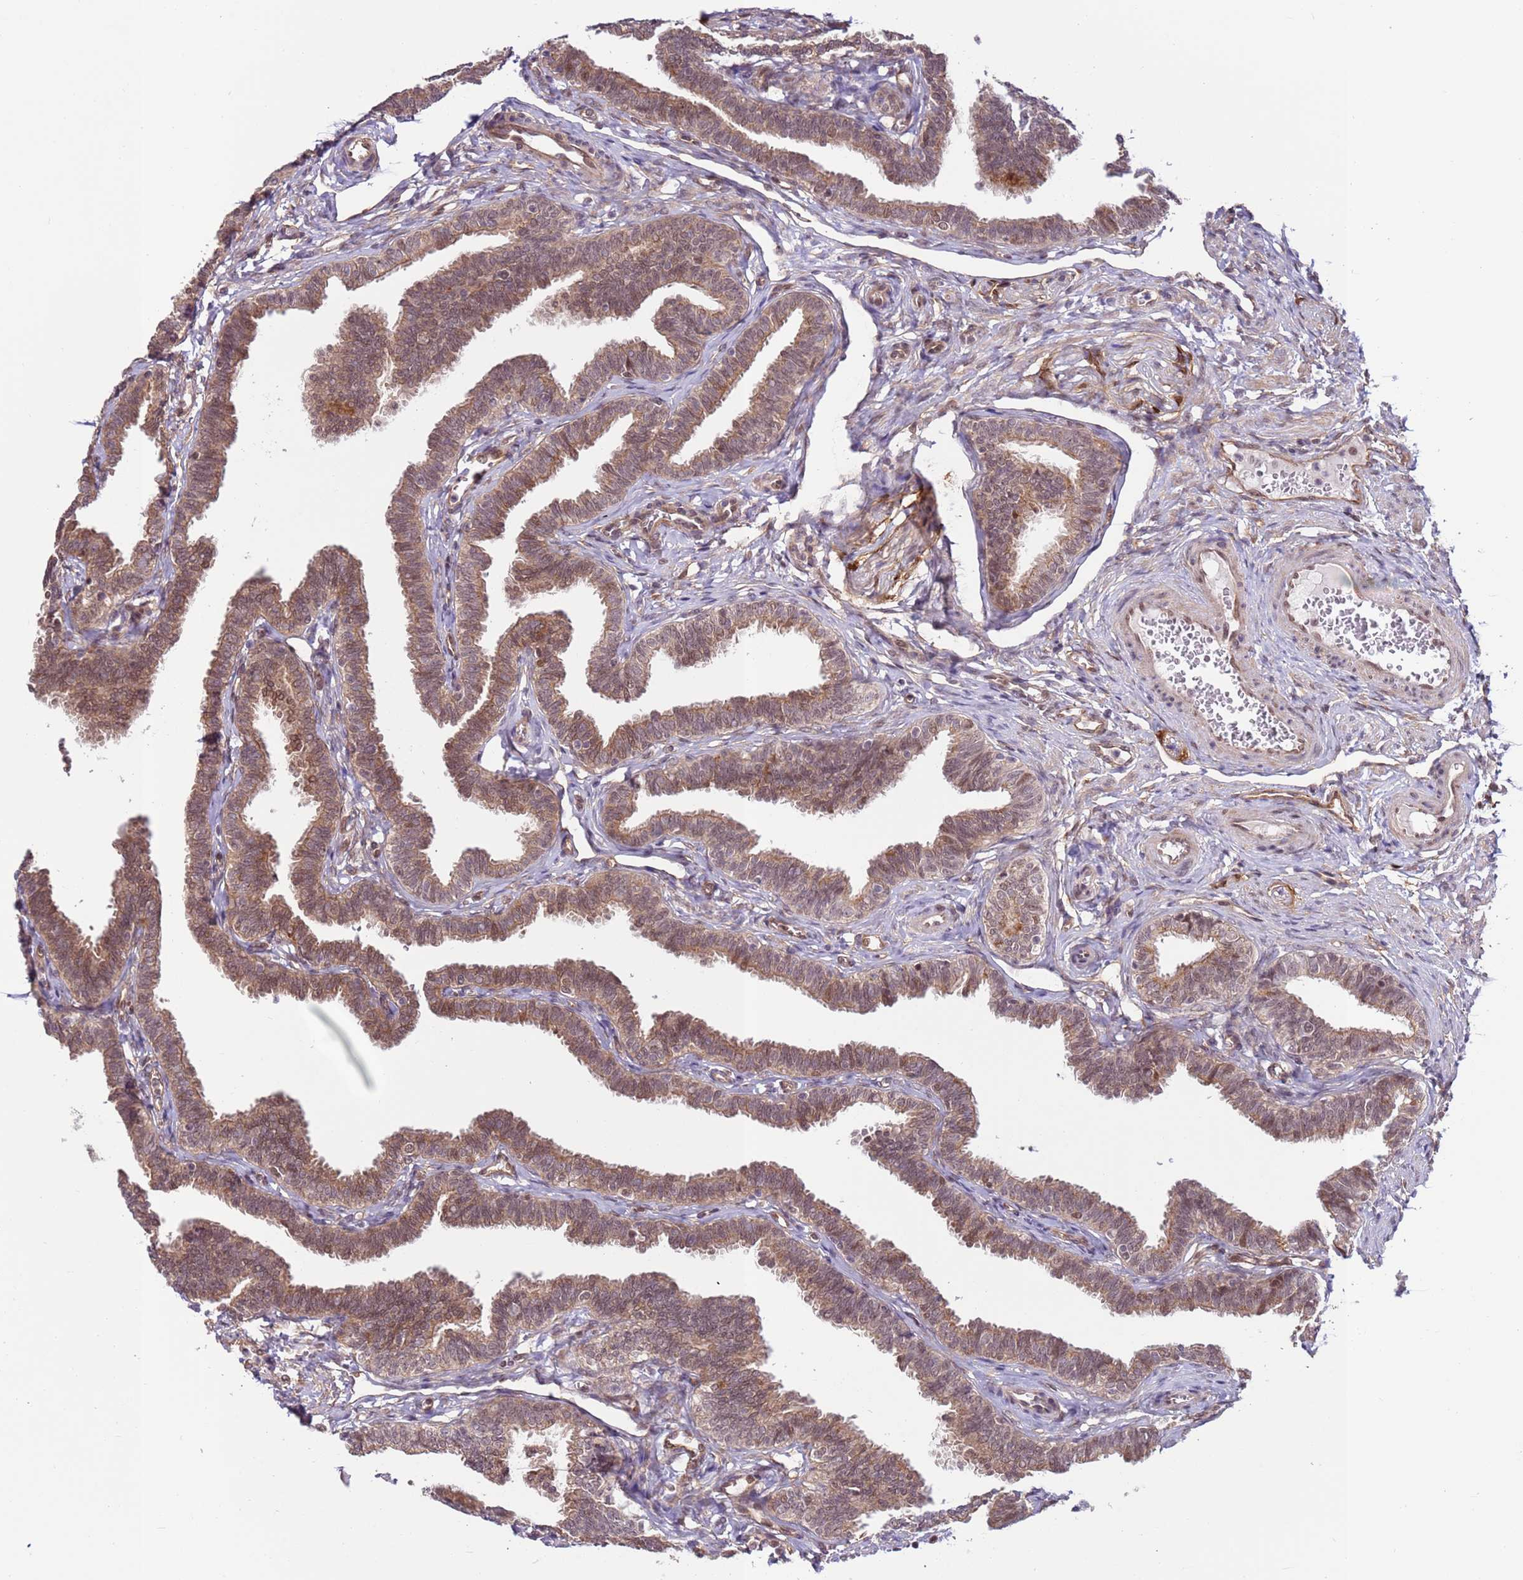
{"staining": {"intensity": "moderate", "quantity": ">75%", "location": "cytoplasmic/membranous,nuclear"}, "tissue": "fallopian tube", "cell_type": "Glandular cells", "image_type": "normal", "snomed": [{"axis": "morphology", "description": "Normal tissue, NOS"}, {"axis": "topography", "description": "Fallopian tube"}, {"axis": "topography", "description": "Ovary"}], "caption": "Protein analysis of normal fallopian tube exhibits moderate cytoplasmic/membranous,nuclear staining in approximately >75% of glandular cells. The staining was performed using DAB (3,3'-diaminobenzidine) to visualize the protein expression in brown, while the nuclei were stained in blue with hematoxylin (Magnification: 20x).", "gene": "DCAF4", "patient": {"sex": "female", "age": 23}}